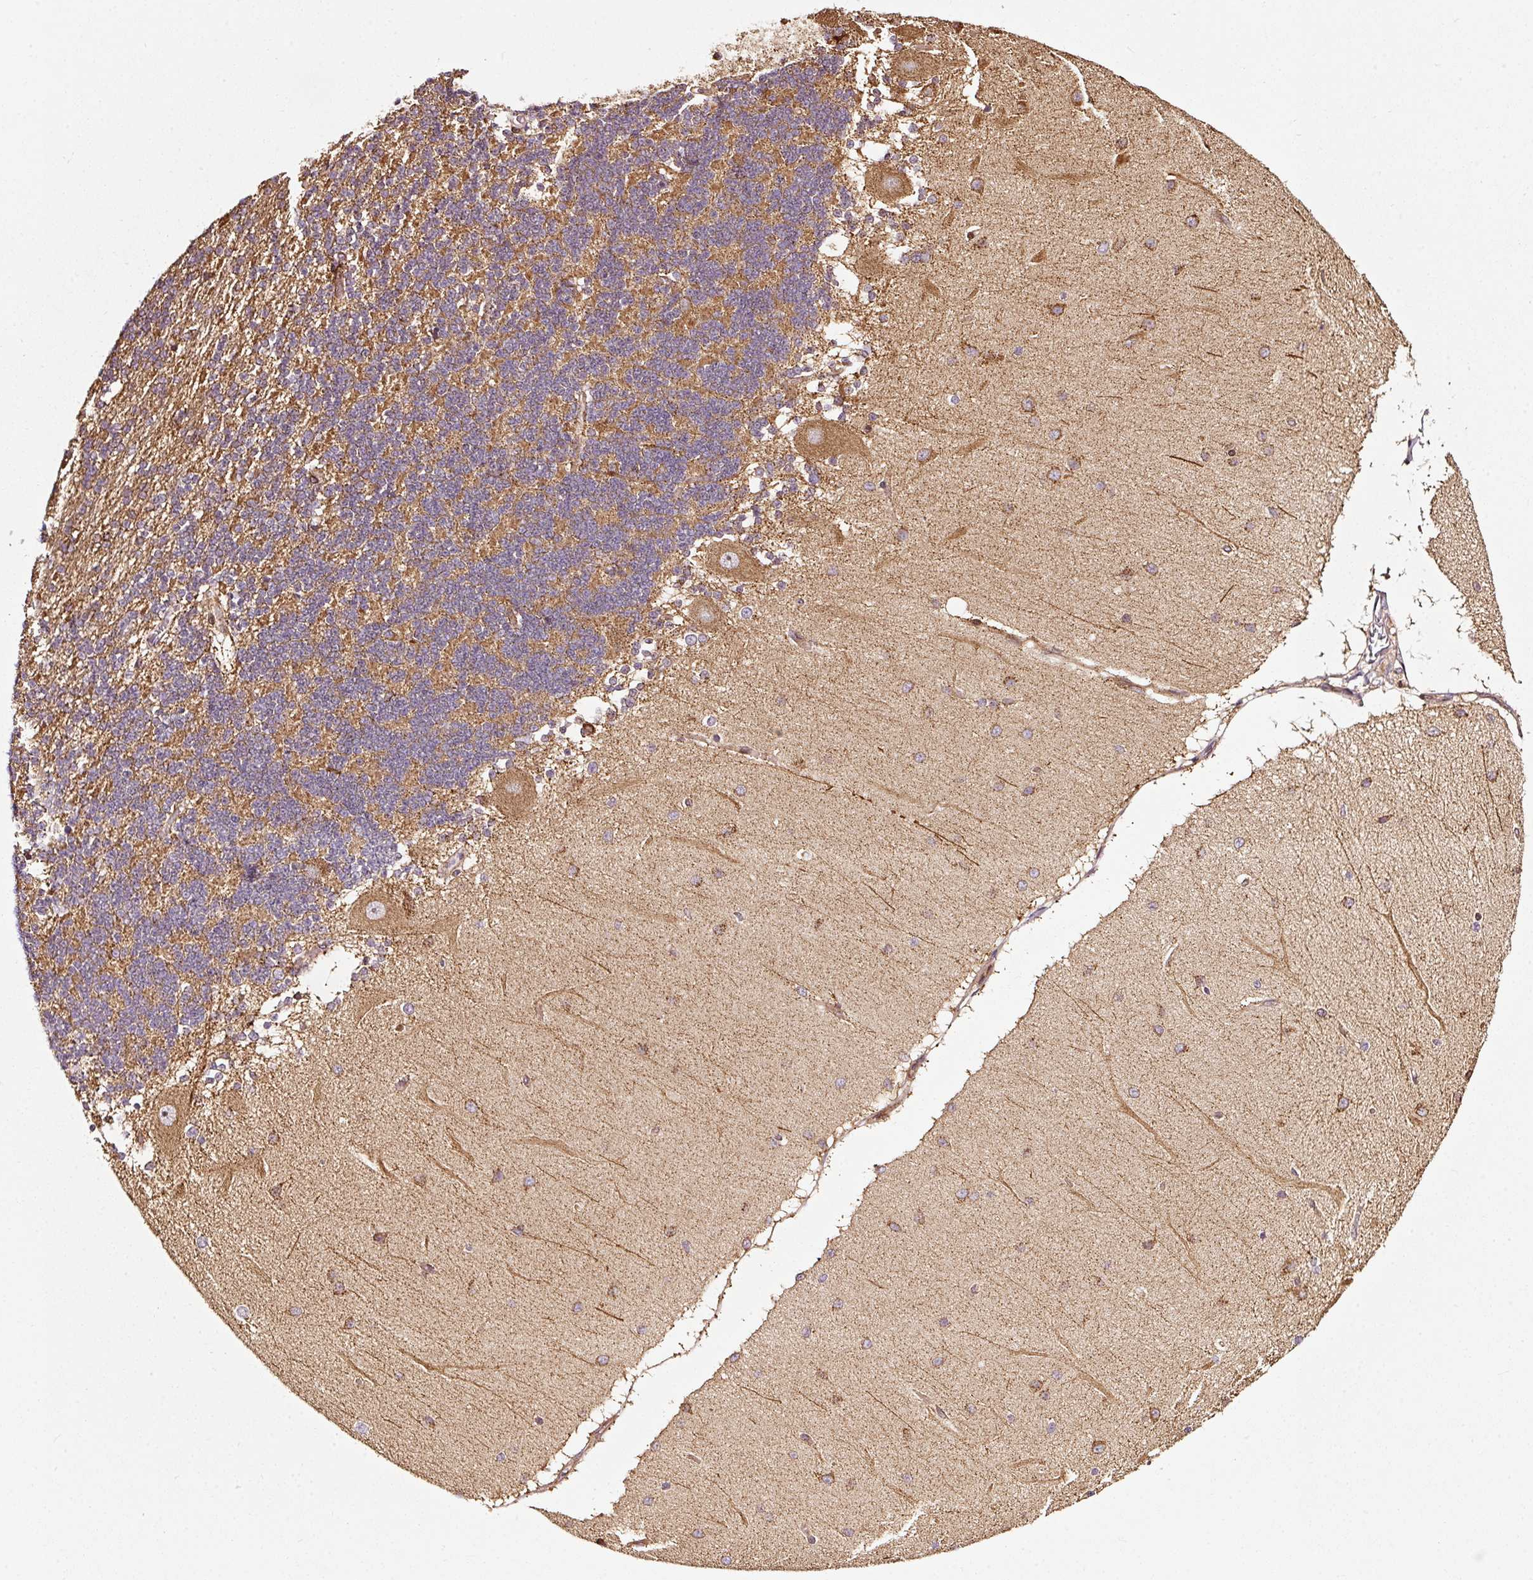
{"staining": {"intensity": "moderate", "quantity": "25%-75%", "location": "cytoplasmic/membranous"}, "tissue": "cerebellum", "cell_type": "Cells in granular layer", "image_type": "normal", "snomed": [{"axis": "morphology", "description": "Normal tissue, NOS"}, {"axis": "topography", "description": "Cerebellum"}], "caption": "A photomicrograph of cerebellum stained for a protein displays moderate cytoplasmic/membranous brown staining in cells in granular layer. The staining was performed using DAB (3,3'-diaminobenzidine), with brown indicating positive protein expression. Nuclei are stained blue with hematoxylin.", "gene": "ISCU", "patient": {"sex": "female", "age": 54}}